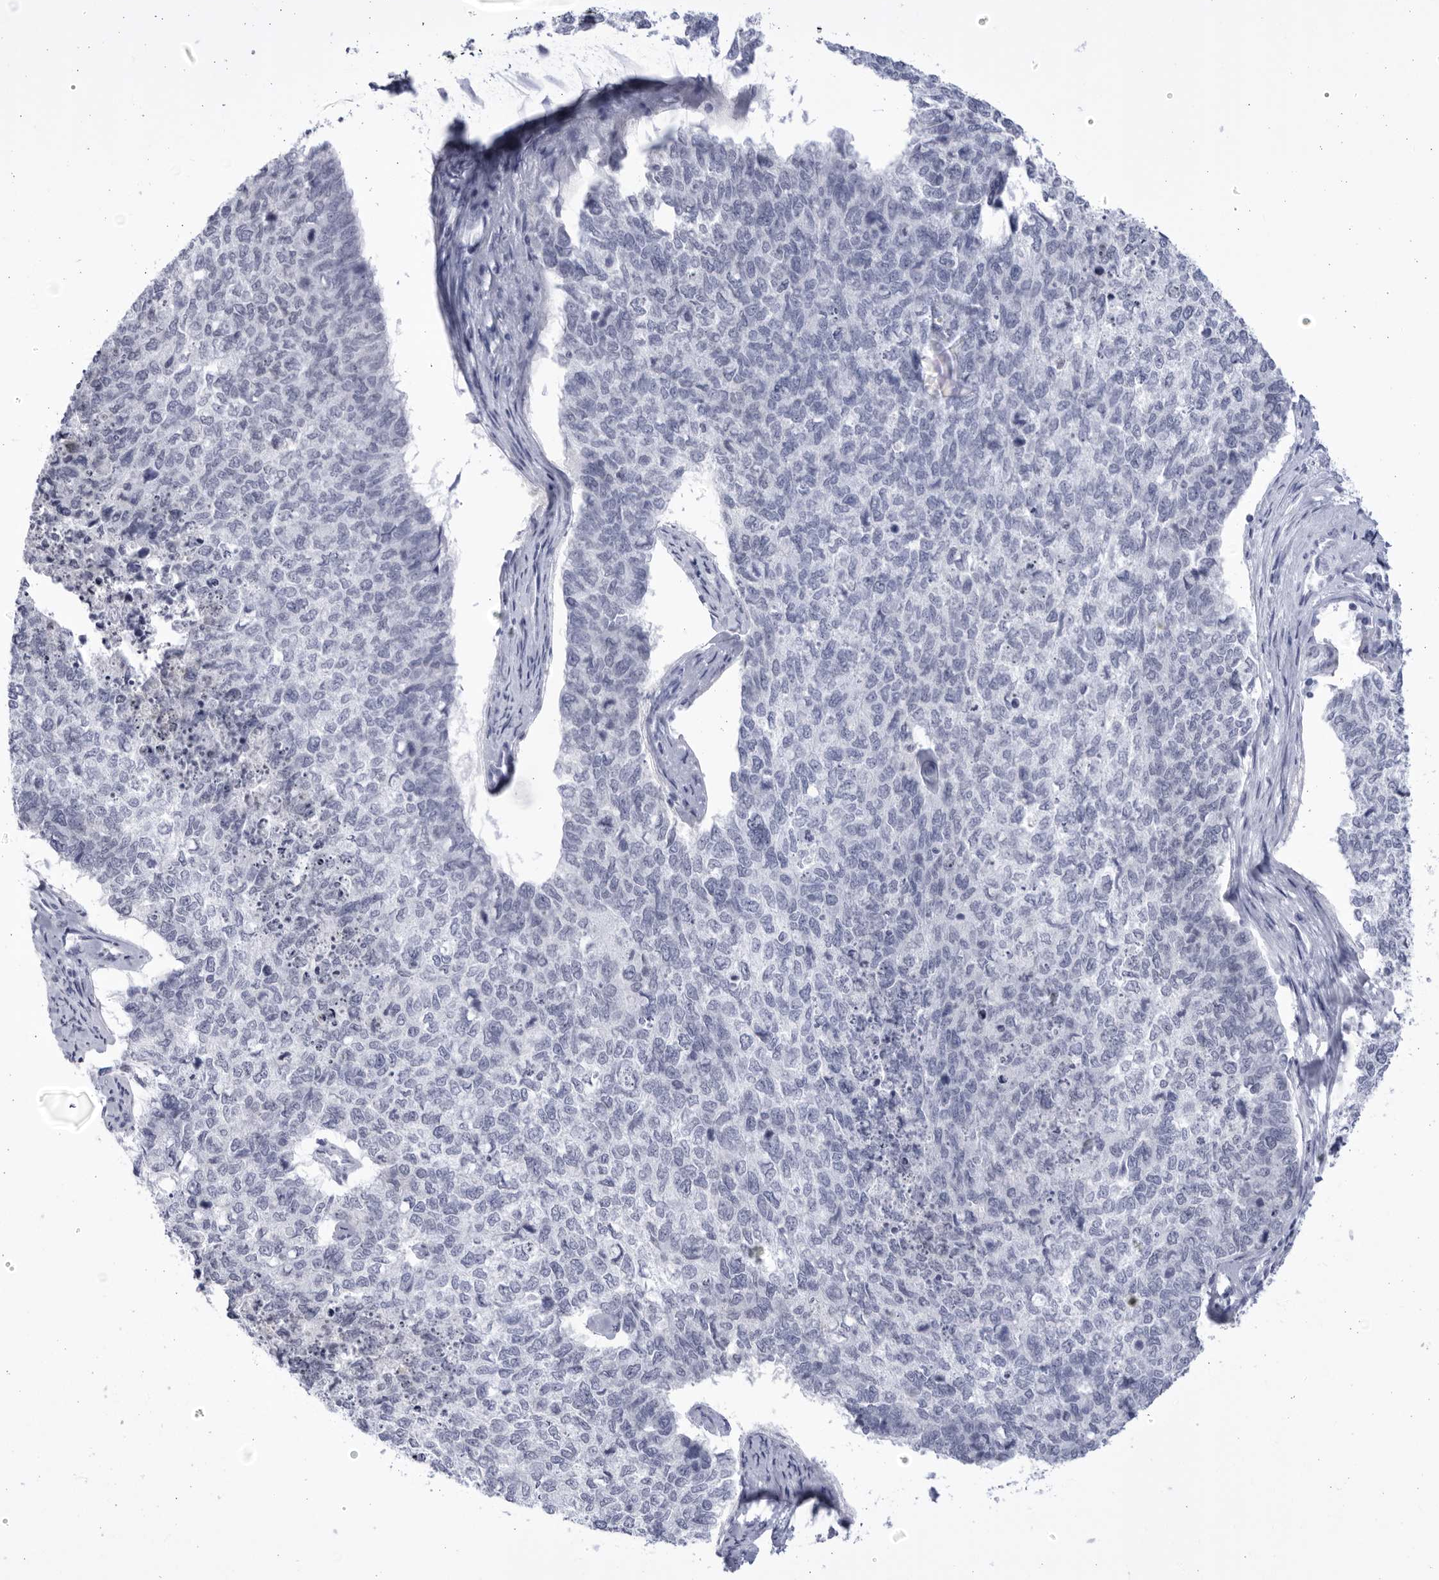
{"staining": {"intensity": "negative", "quantity": "none", "location": "none"}, "tissue": "cervical cancer", "cell_type": "Tumor cells", "image_type": "cancer", "snomed": [{"axis": "morphology", "description": "Squamous cell carcinoma, NOS"}, {"axis": "topography", "description": "Cervix"}], "caption": "High power microscopy histopathology image of an immunohistochemistry (IHC) histopathology image of cervical squamous cell carcinoma, revealing no significant positivity in tumor cells.", "gene": "CCDC181", "patient": {"sex": "female", "age": 63}}